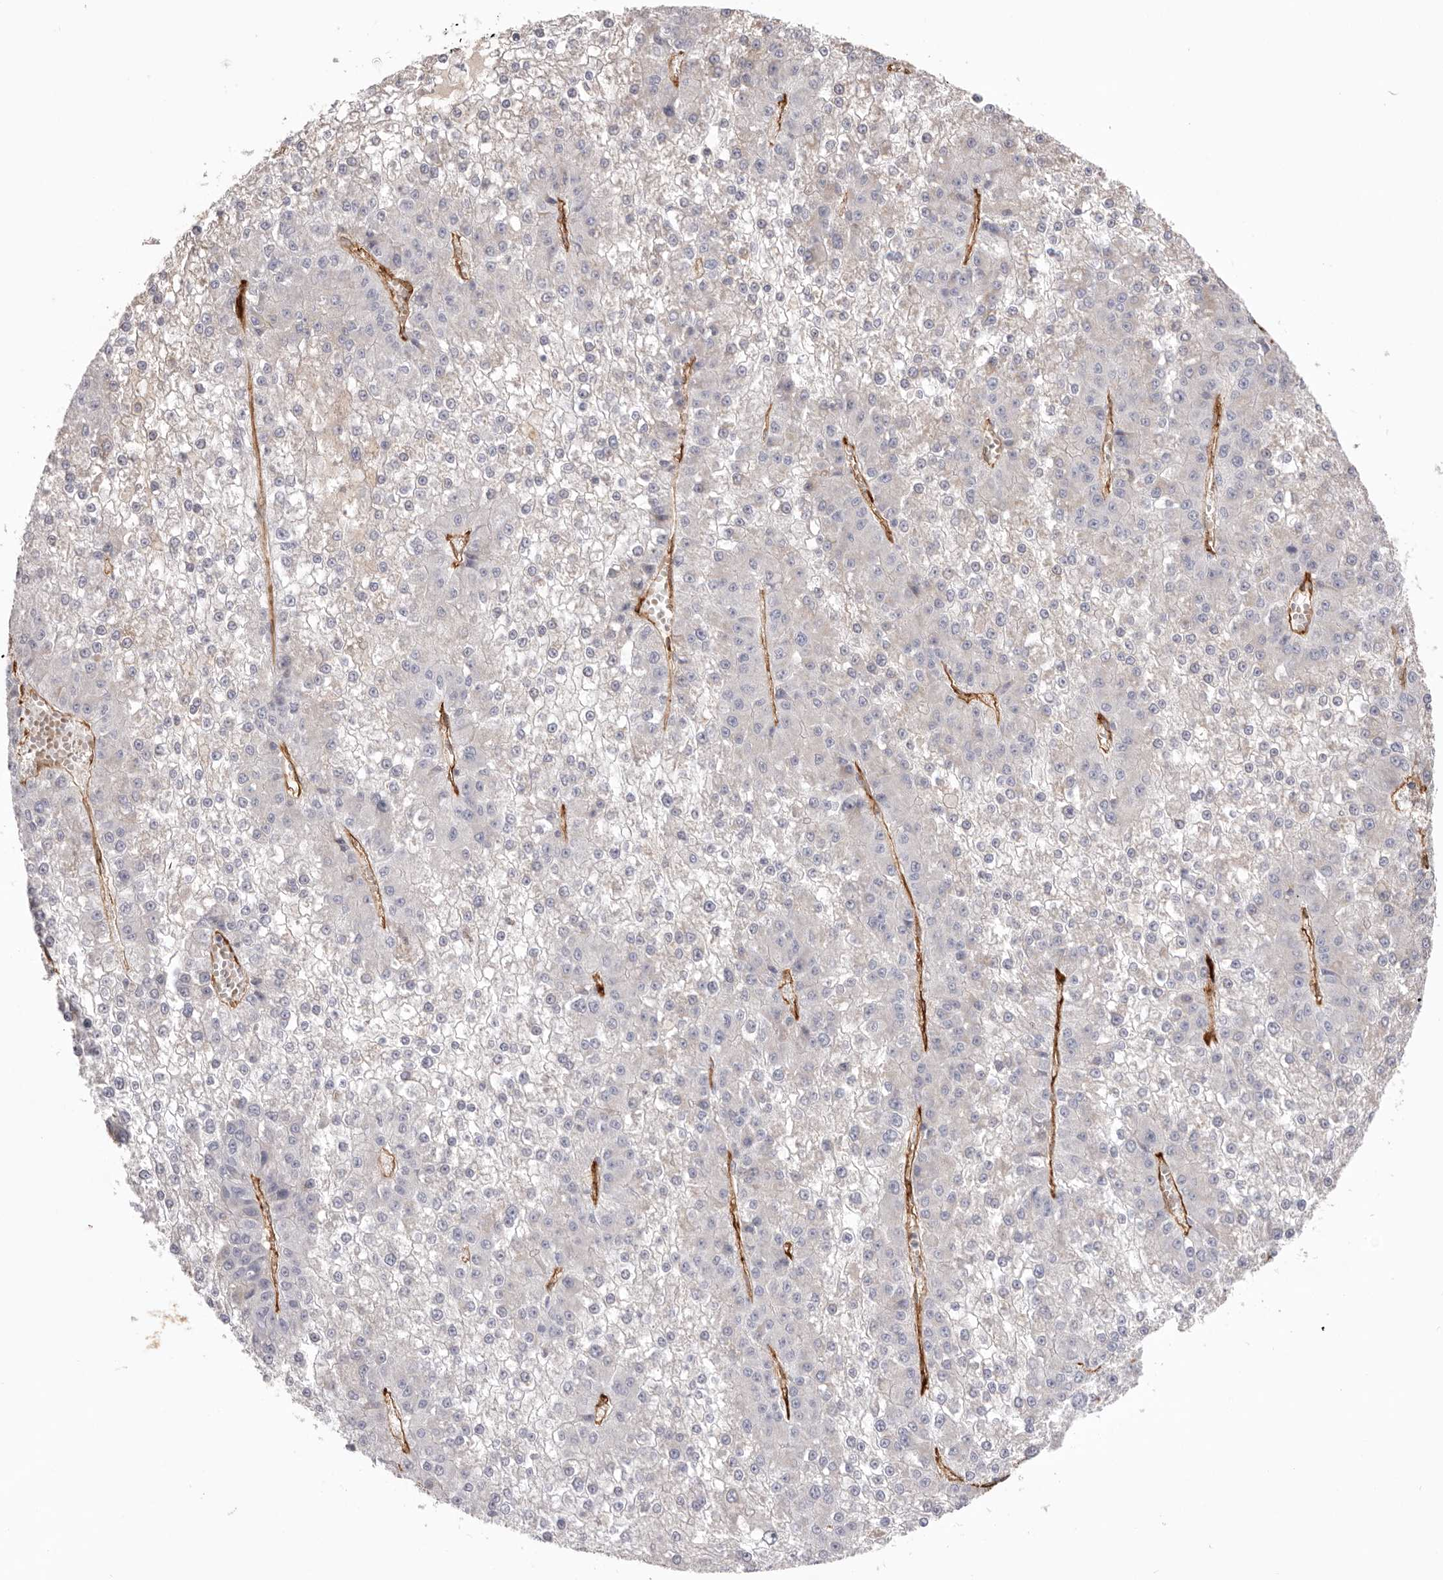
{"staining": {"intensity": "negative", "quantity": "none", "location": "none"}, "tissue": "liver cancer", "cell_type": "Tumor cells", "image_type": "cancer", "snomed": [{"axis": "morphology", "description": "Carcinoma, Hepatocellular, NOS"}, {"axis": "topography", "description": "Liver"}], "caption": "Liver hepatocellular carcinoma was stained to show a protein in brown. There is no significant staining in tumor cells. (Stains: DAB (3,3'-diaminobenzidine) IHC with hematoxylin counter stain, Microscopy: brightfield microscopy at high magnification).", "gene": "LRRC66", "patient": {"sex": "female", "age": 73}}